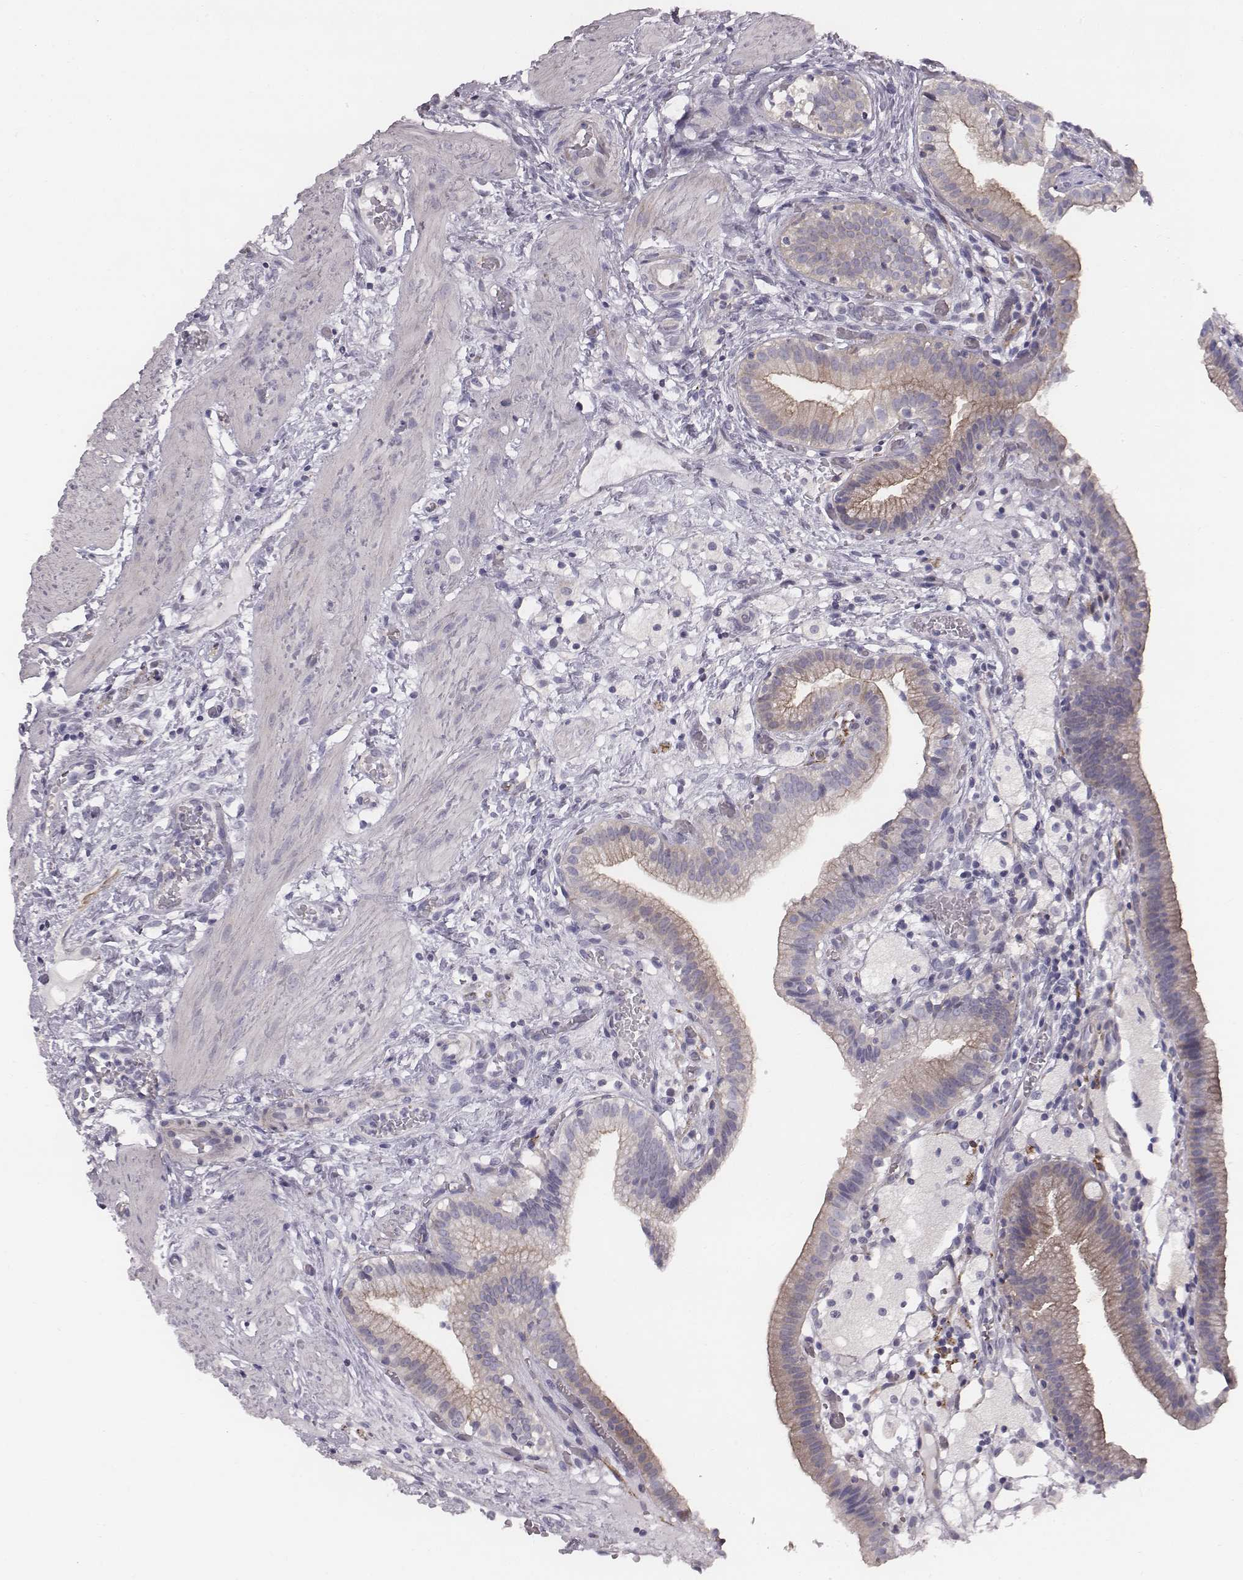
{"staining": {"intensity": "weak", "quantity": "25%-75%", "location": "cytoplasmic/membranous"}, "tissue": "gallbladder", "cell_type": "Glandular cells", "image_type": "normal", "snomed": [{"axis": "morphology", "description": "Normal tissue, NOS"}, {"axis": "topography", "description": "Gallbladder"}], "caption": "Immunohistochemistry (IHC) staining of benign gallbladder, which reveals low levels of weak cytoplasmic/membranous staining in approximately 25%-75% of glandular cells indicating weak cytoplasmic/membranous protein staining. The staining was performed using DAB (brown) for protein detection and nuclei were counterstained in hematoxylin (blue).", "gene": "PRKCZ", "patient": {"sex": "female", "age": 24}}